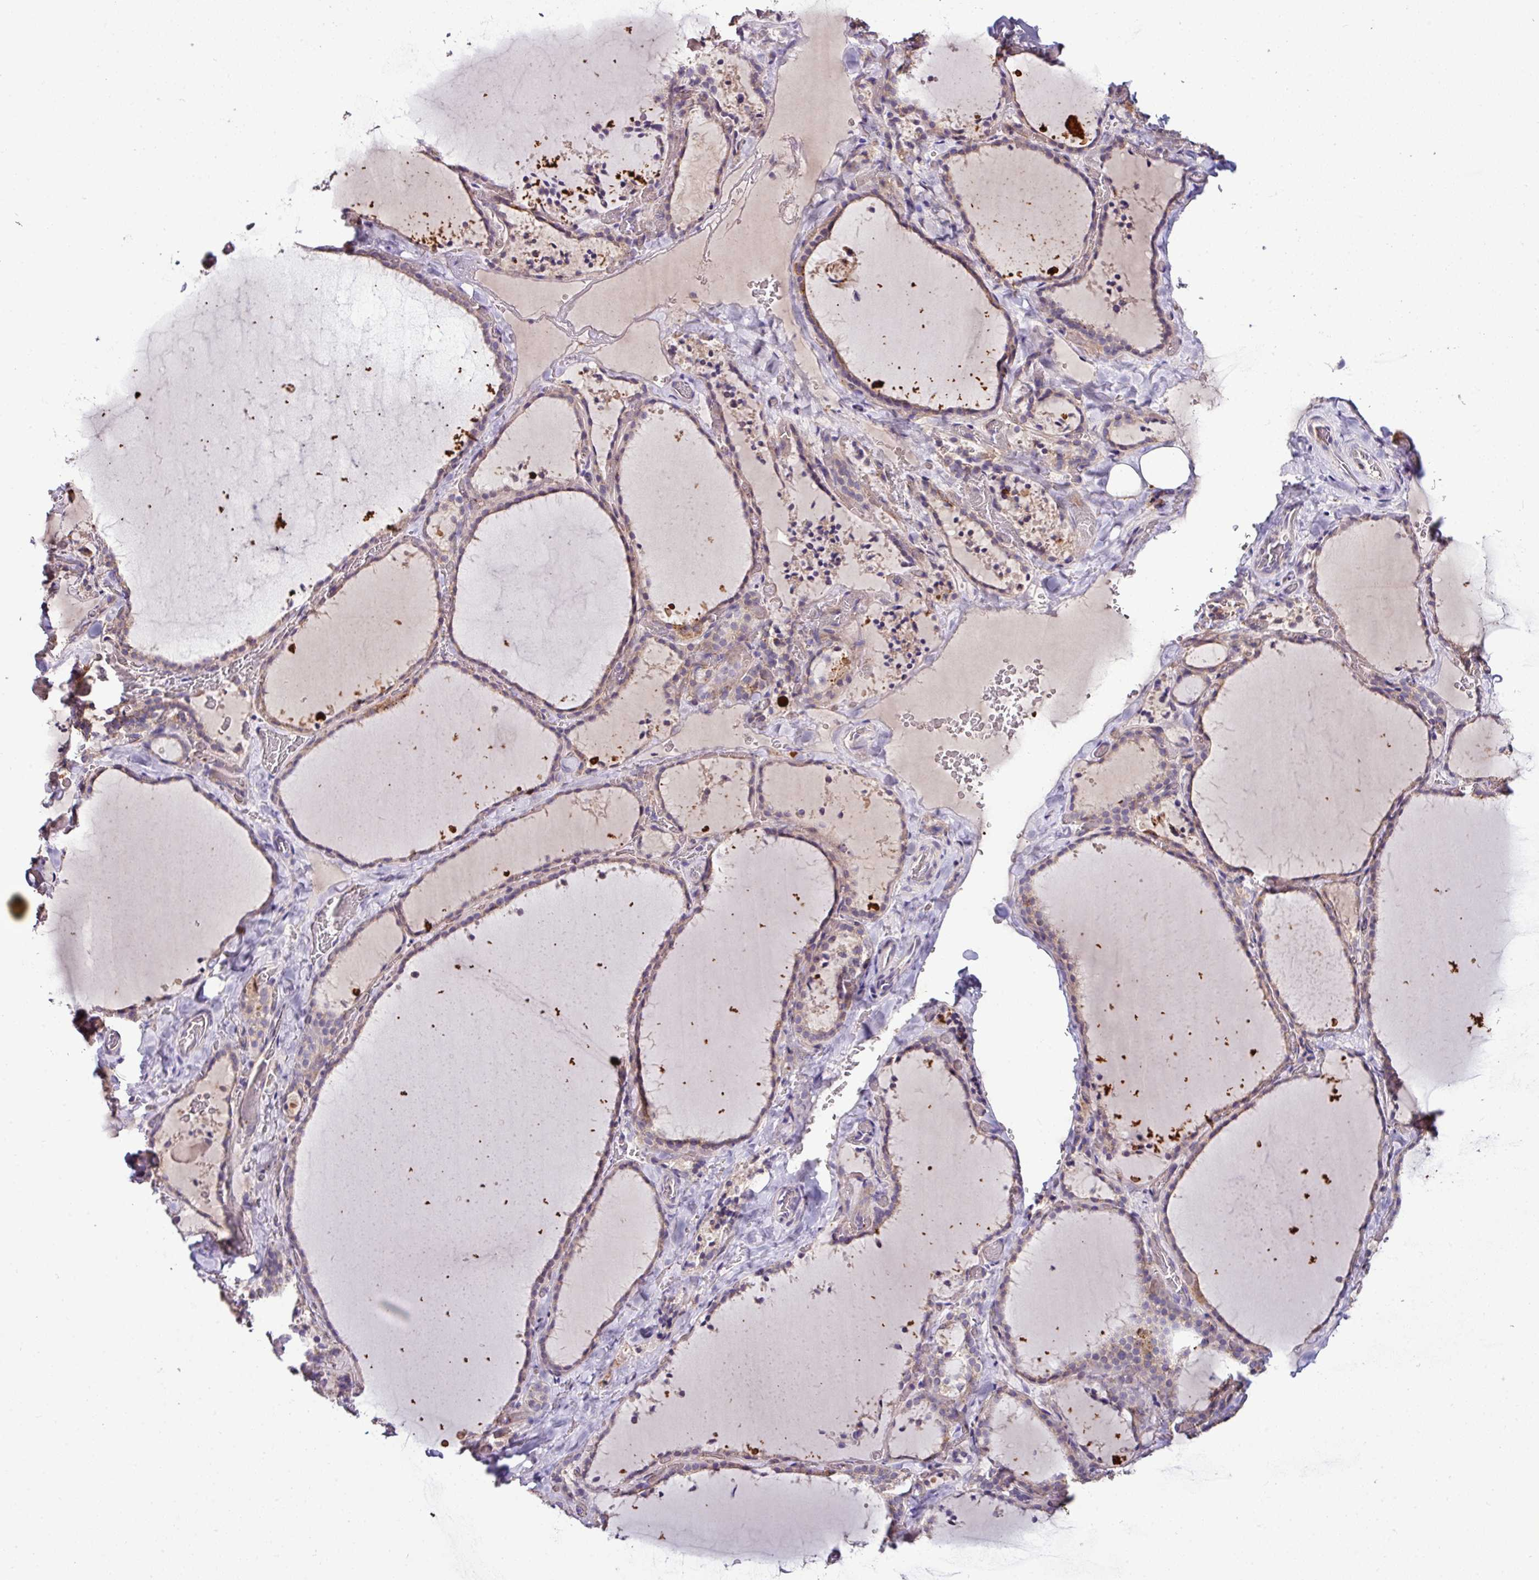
{"staining": {"intensity": "weak", "quantity": "<25%", "location": "cytoplasmic/membranous"}, "tissue": "thyroid gland", "cell_type": "Glandular cells", "image_type": "normal", "snomed": [{"axis": "morphology", "description": "Normal tissue, NOS"}, {"axis": "topography", "description": "Thyroid gland"}], "caption": "IHC of unremarkable thyroid gland exhibits no positivity in glandular cells.", "gene": "CPD", "patient": {"sex": "female", "age": 22}}